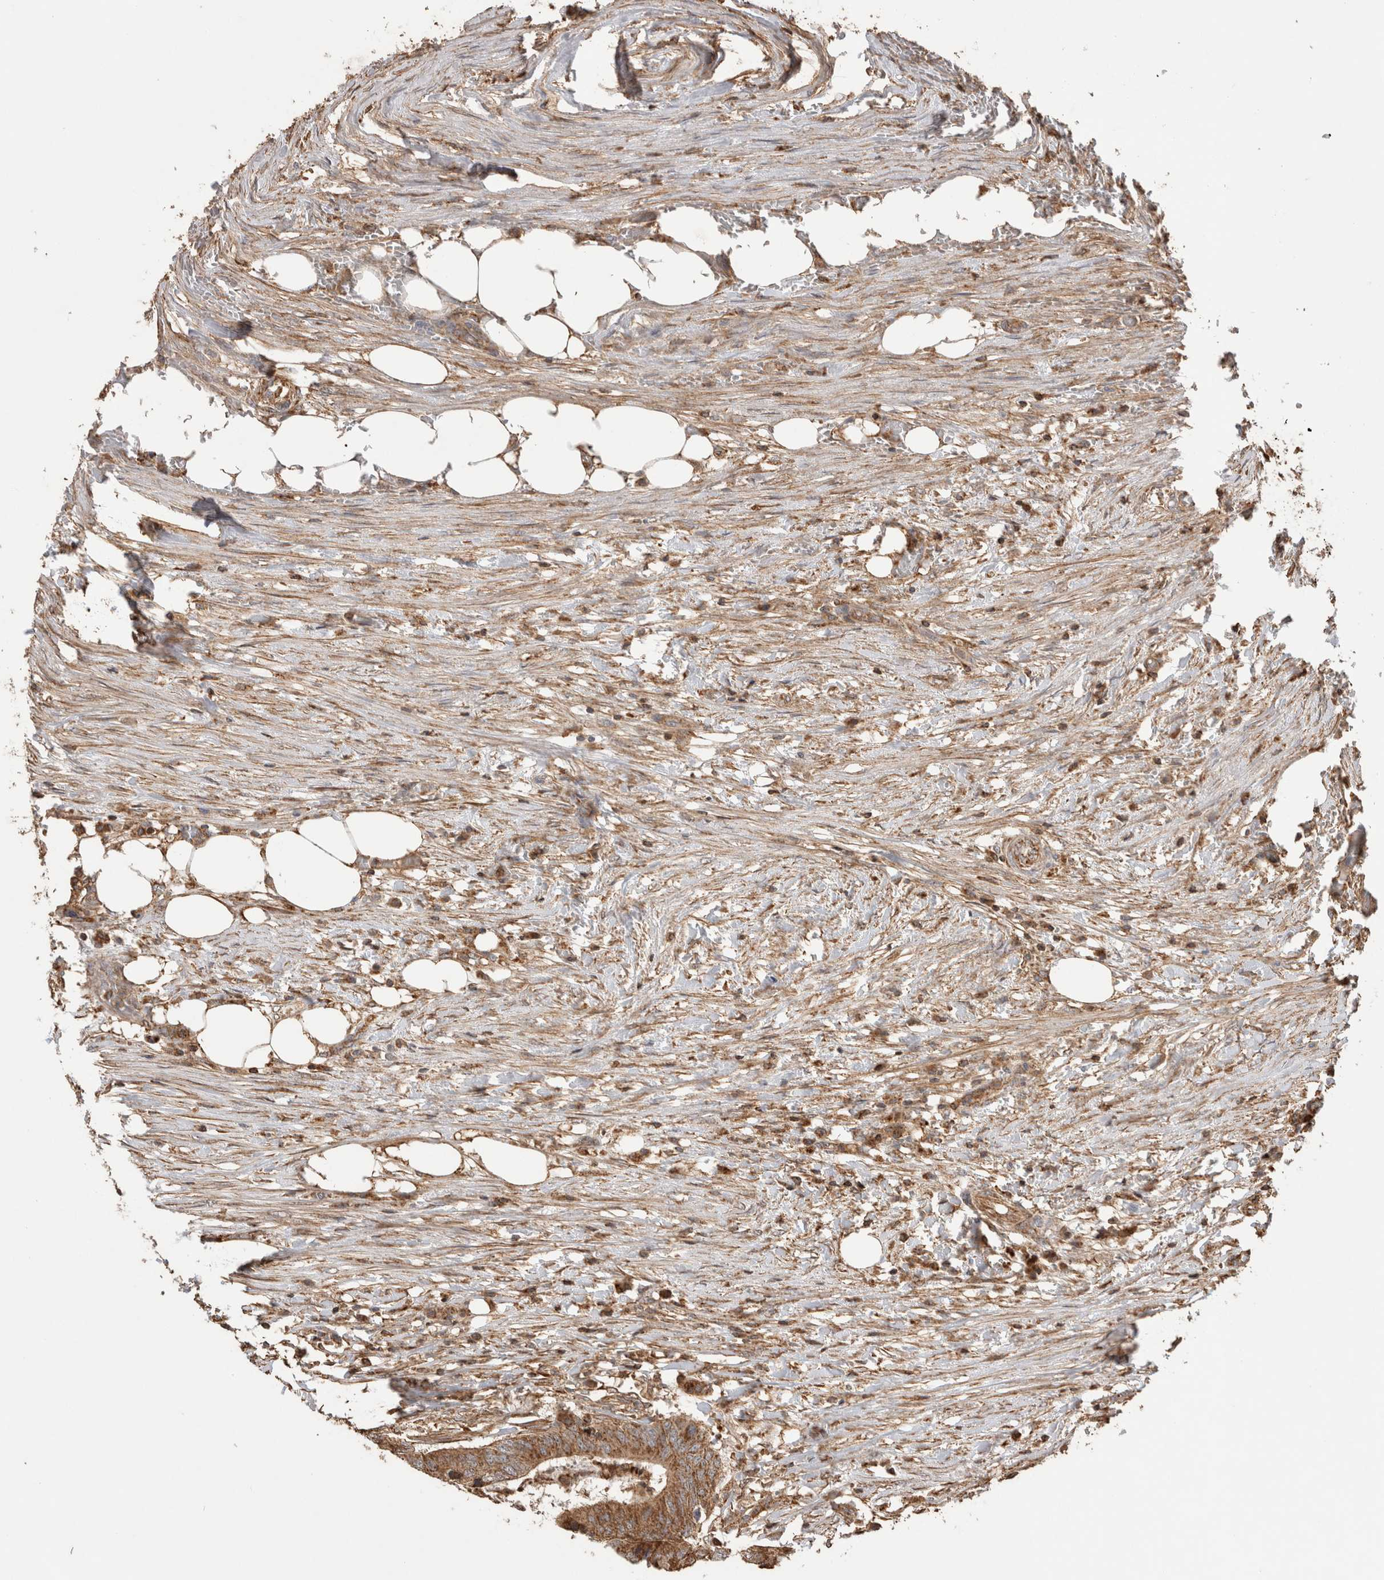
{"staining": {"intensity": "strong", "quantity": "25%-75%", "location": "cytoplasmic/membranous"}, "tissue": "colorectal cancer", "cell_type": "Tumor cells", "image_type": "cancer", "snomed": [{"axis": "morphology", "description": "Adenocarcinoma, NOS"}, {"axis": "topography", "description": "Colon"}], "caption": "Colorectal cancer was stained to show a protein in brown. There is high levels of strong cytoplasmic/membranous positivity in about 25%-75% of tumor cells. The staining was performed using DAB (3,3'-diaminobenzidine) to visualize the protein expression in brown, while the nuclei were stained in blue with hematoxylin (Magnification: 20x).", "gene": "IMMP2L", "patient": {"sex": "male", "age": 56}}